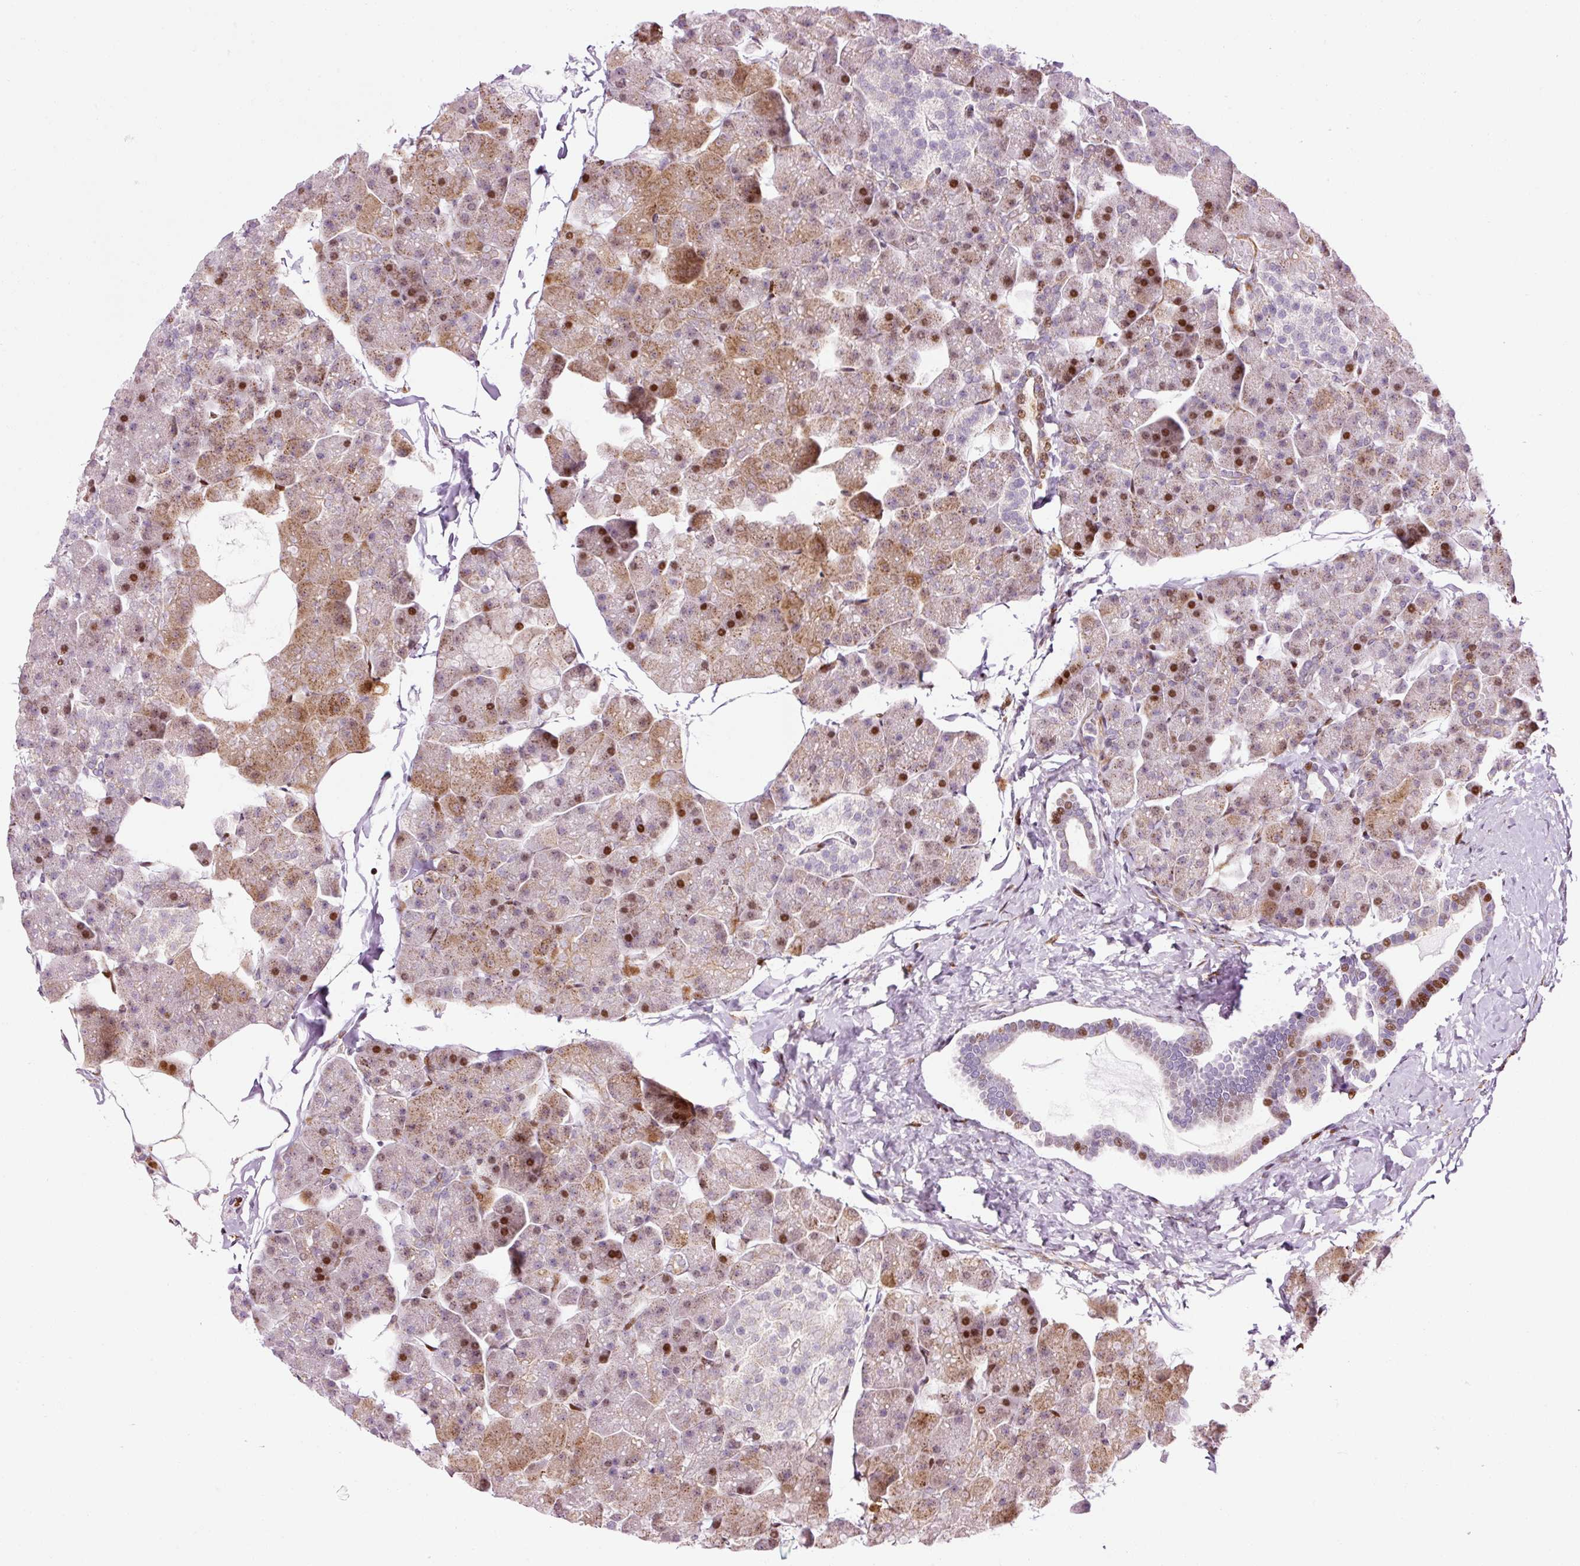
{"staining": {"intensity": "moderate", "quantity": "25%-75%", "location": "cytoplasmic/membranous,nuclear"}, "tissue": "pancreas", "cell_type": "Exocrine glandular cells", "image_type": "normal", "snomed": [{"axis": "morphology", "description": "Normal tissue, NOS"}, {"axis": "topography", "description": "Pancreas"}], "caption": "Immunohistochemistry (IHC) (DAB (3,3'-diaminobenzidine)) staining of unremarkable human pancreas demonstrates moderate cytoplasmic/membranous,nuclear protein staining in about 25%-75% of exocrine glandular cells.", "gene": "ANKRD20A1", "patient": {"sex": "male", "age": 35}}